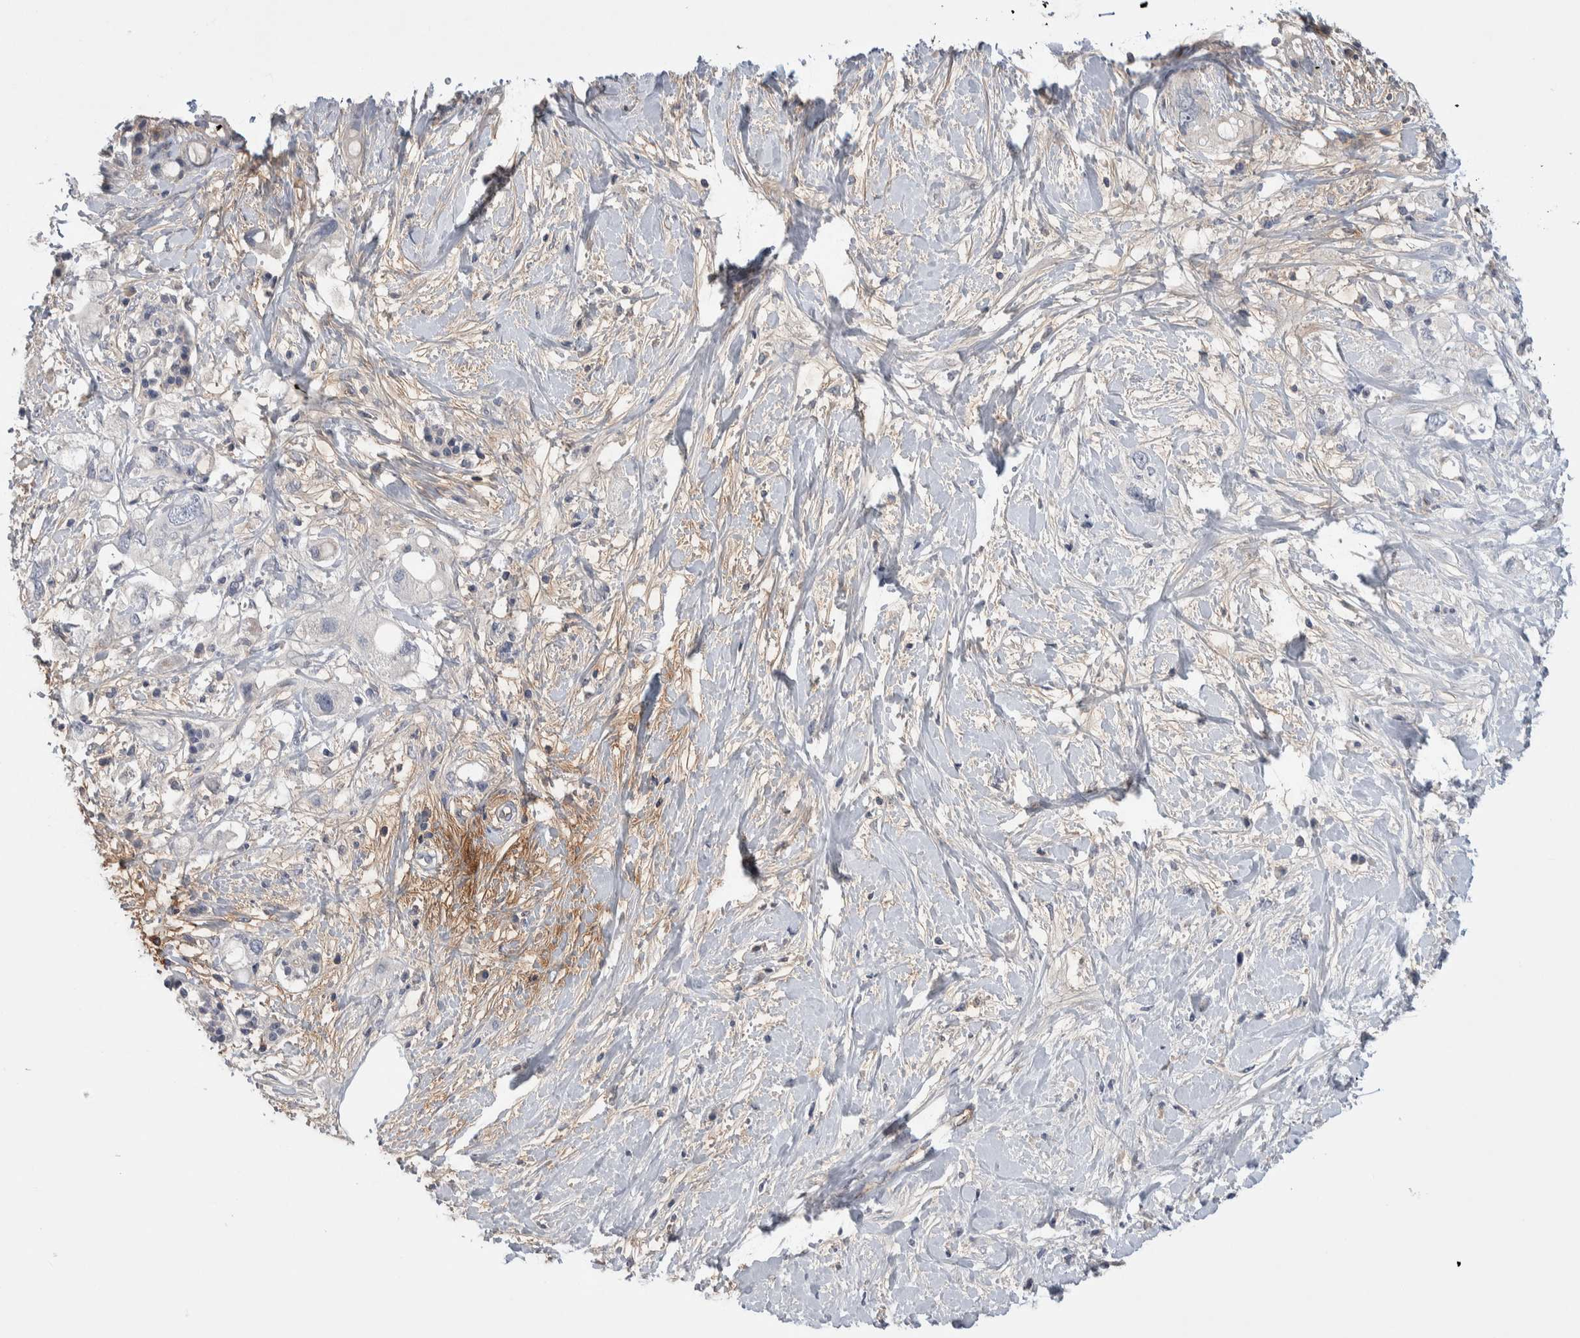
{"staining": {"intensity": "negative", "quantity": "none", "location": "none"}, "tissue": "pancreatic cancer", "cell_type": "Tumor cells", "image_type": "cancer", "snomed": [{"axis": "morphology", "description": "Adenocarcinoma, NOS"}, {"axis": "topography", "description": "Pancreas"}], "caption": "Protein analysis of adenocarcinoma (pancreatic) demonstrates no significant expression in tumor cells.", "gene": "CEP131", "patient": {"sex": "female", "age": 56}}